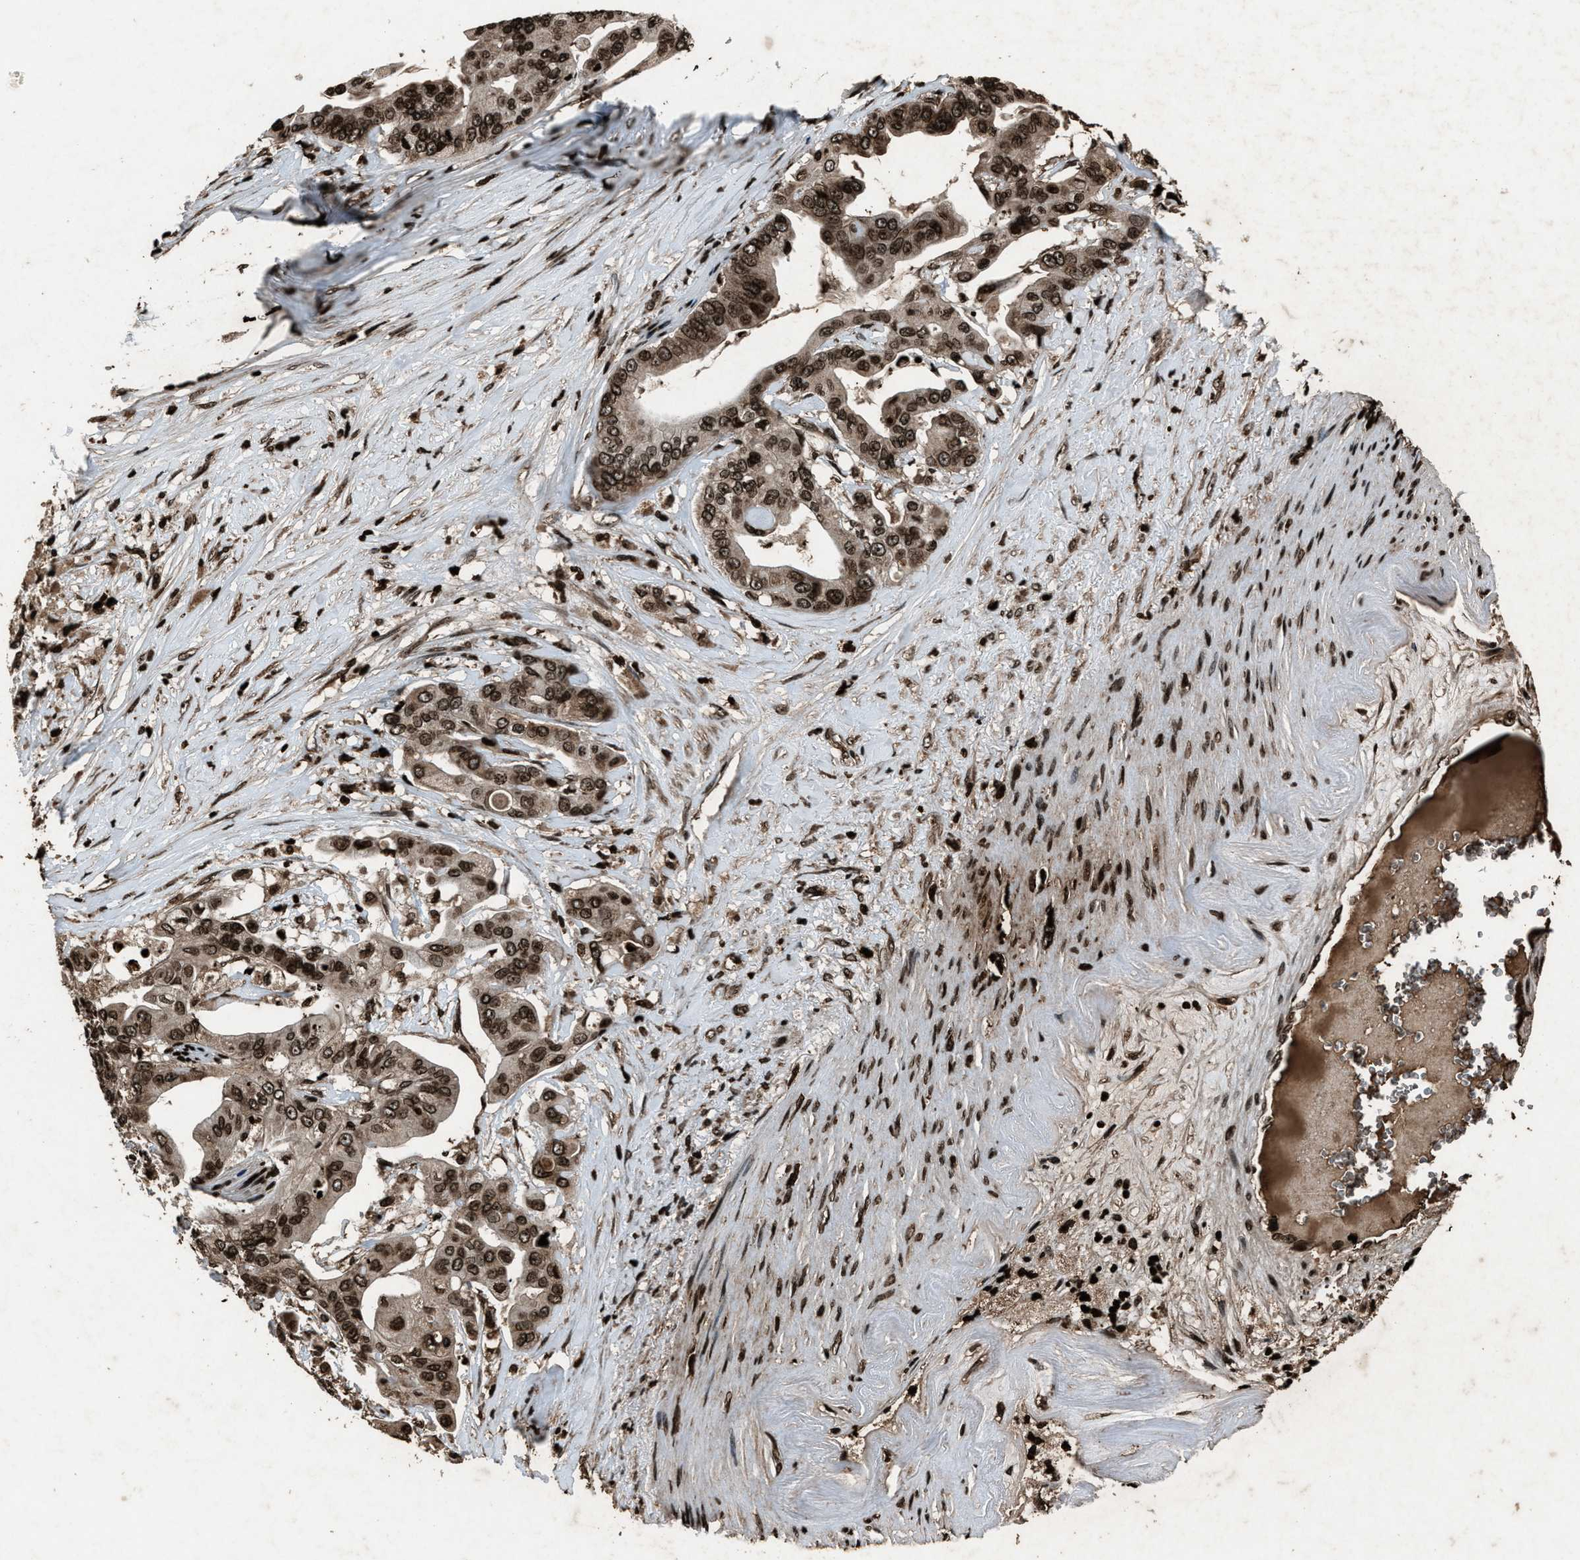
{"staining": {"intensity": "strong", "quantity": ">75%", "location": "nuclear"}, "tissue": "pancreatic cancer", "cell_type": "Tumor cells", "image_type": "cancer", "snomed": [{"axis": "morphology", "description": "Adenocarcinoma, NOS"}, {"axis": "topography", "description": "Pancreas"}], "caption": "Human adenocarcinoma (pancreatic) stained with a brown dye demonstrates strong nuclear positive positivity in approximately >75% of tumor cells.", "gene": "H4C1", "patient": {"sex": "female", "age": 75}}